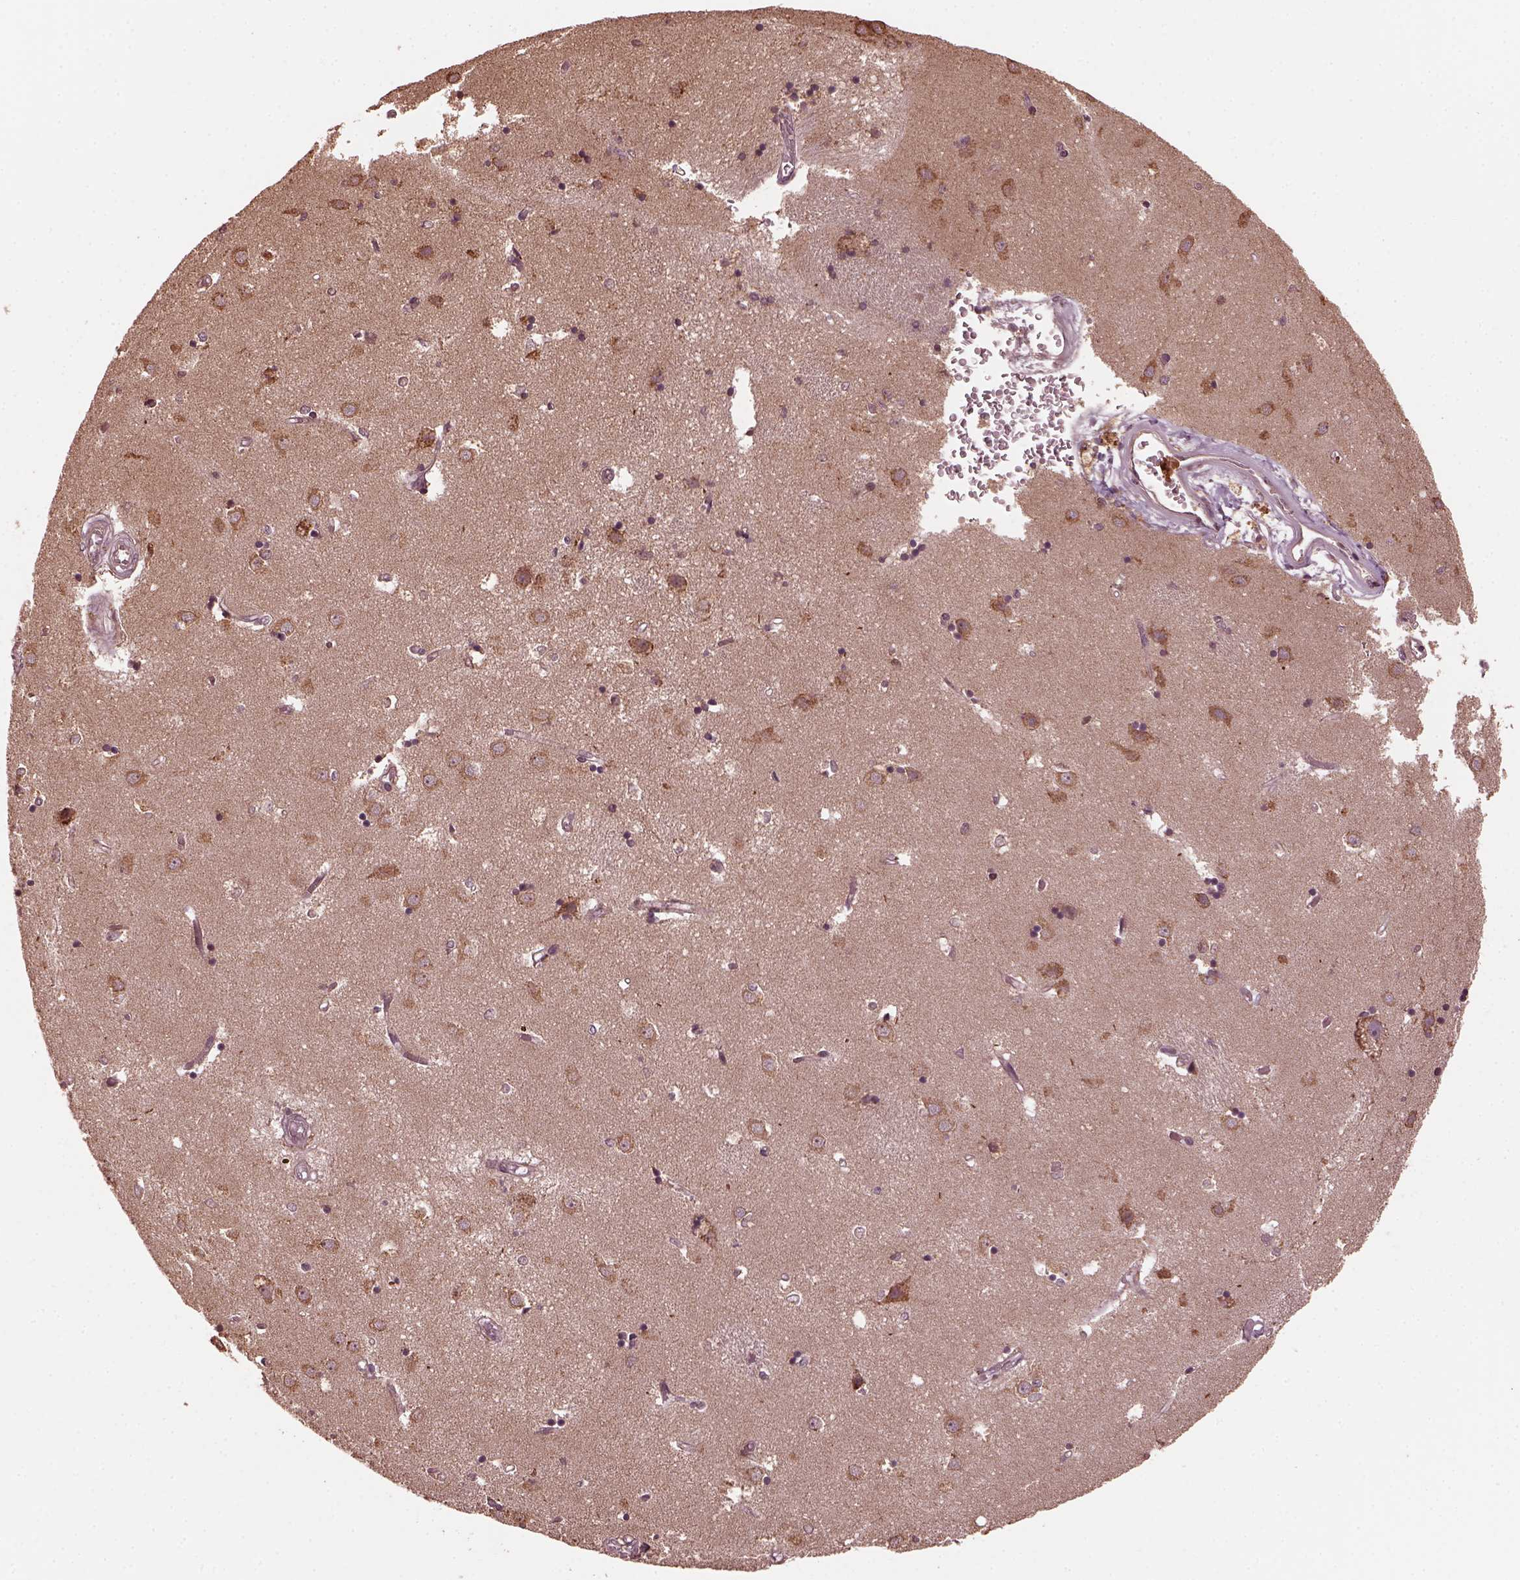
{"staining": {"intensity": "weak", "quantity": ">75%", "location": "cytoplasmic/membranous"}, "tissue": "caudate", "cell_type": "Glial cells", "image_type": "normal", "snomed": [{"axis": "morphology", "description": "Normal tissue, NOS"}, {"axis": "topography", "description": "Lateral ventricle wall"}], "caption": "Immunohistochemistry (DAB (3,3'-diaminobenzidine)) staining of normal caudate displays weak cytoplasmic/membranous protein expression in approximately >75% of glial cells. (IHC, brightfield microscopy, high magnification).", "gene": "ZNF292", "patient": {"sex": "male", "age": 54}}